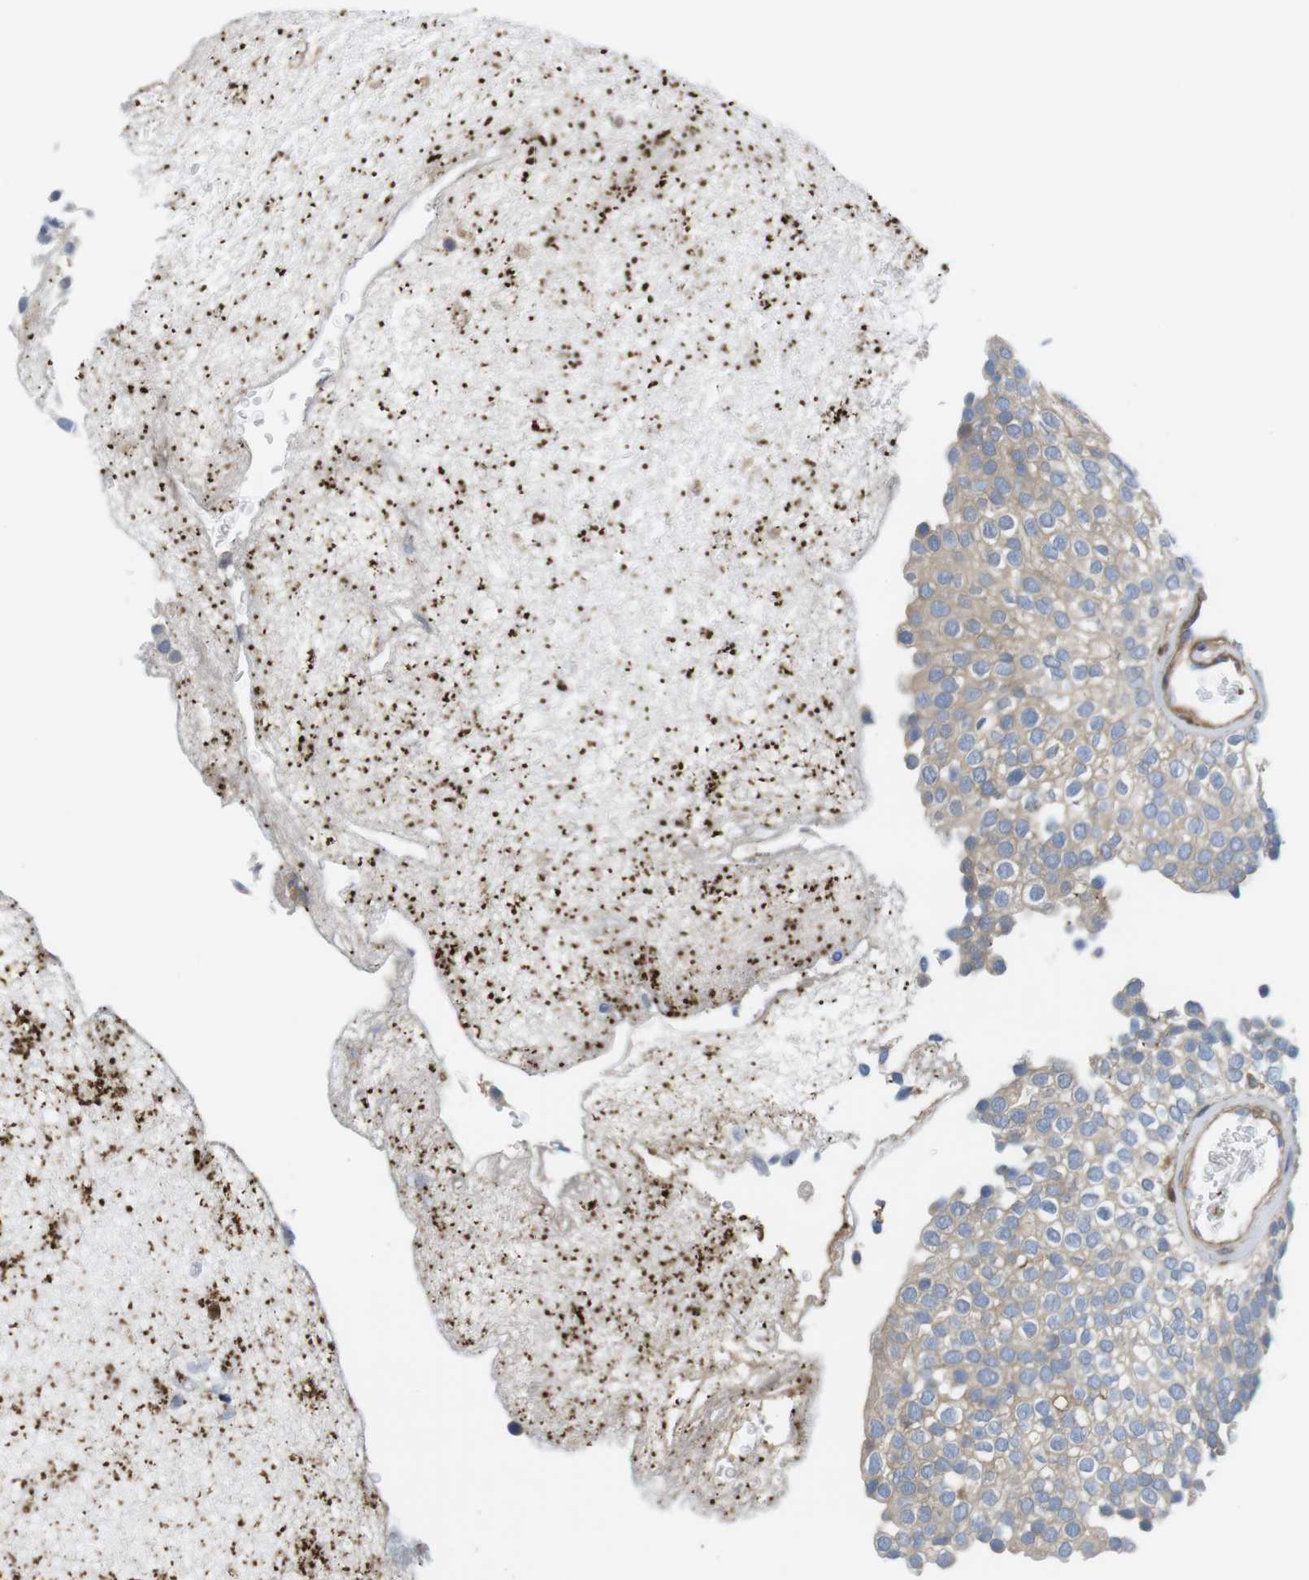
{"staining": {"intensity": "weak", "quantity": ">75%", "location": "cytoplasmic/membranous"}, "tissue": "urothelial cancer", "cell_type": "Tumor cells", "image_type": "cancer", "snomed": [{"axis": "morphology", "description": "Urothelial carcinoma, Low grade"}, {"axis": "topography", "description": "Urinary bladder"}], "caption": "Protein staining of urothelial cancer tissue displays weak cytoplasmic/membranous expression in about >75% of tumor cells.", "gene": "HERPUD2", "patient": {"sex": "male", "age": 78}}